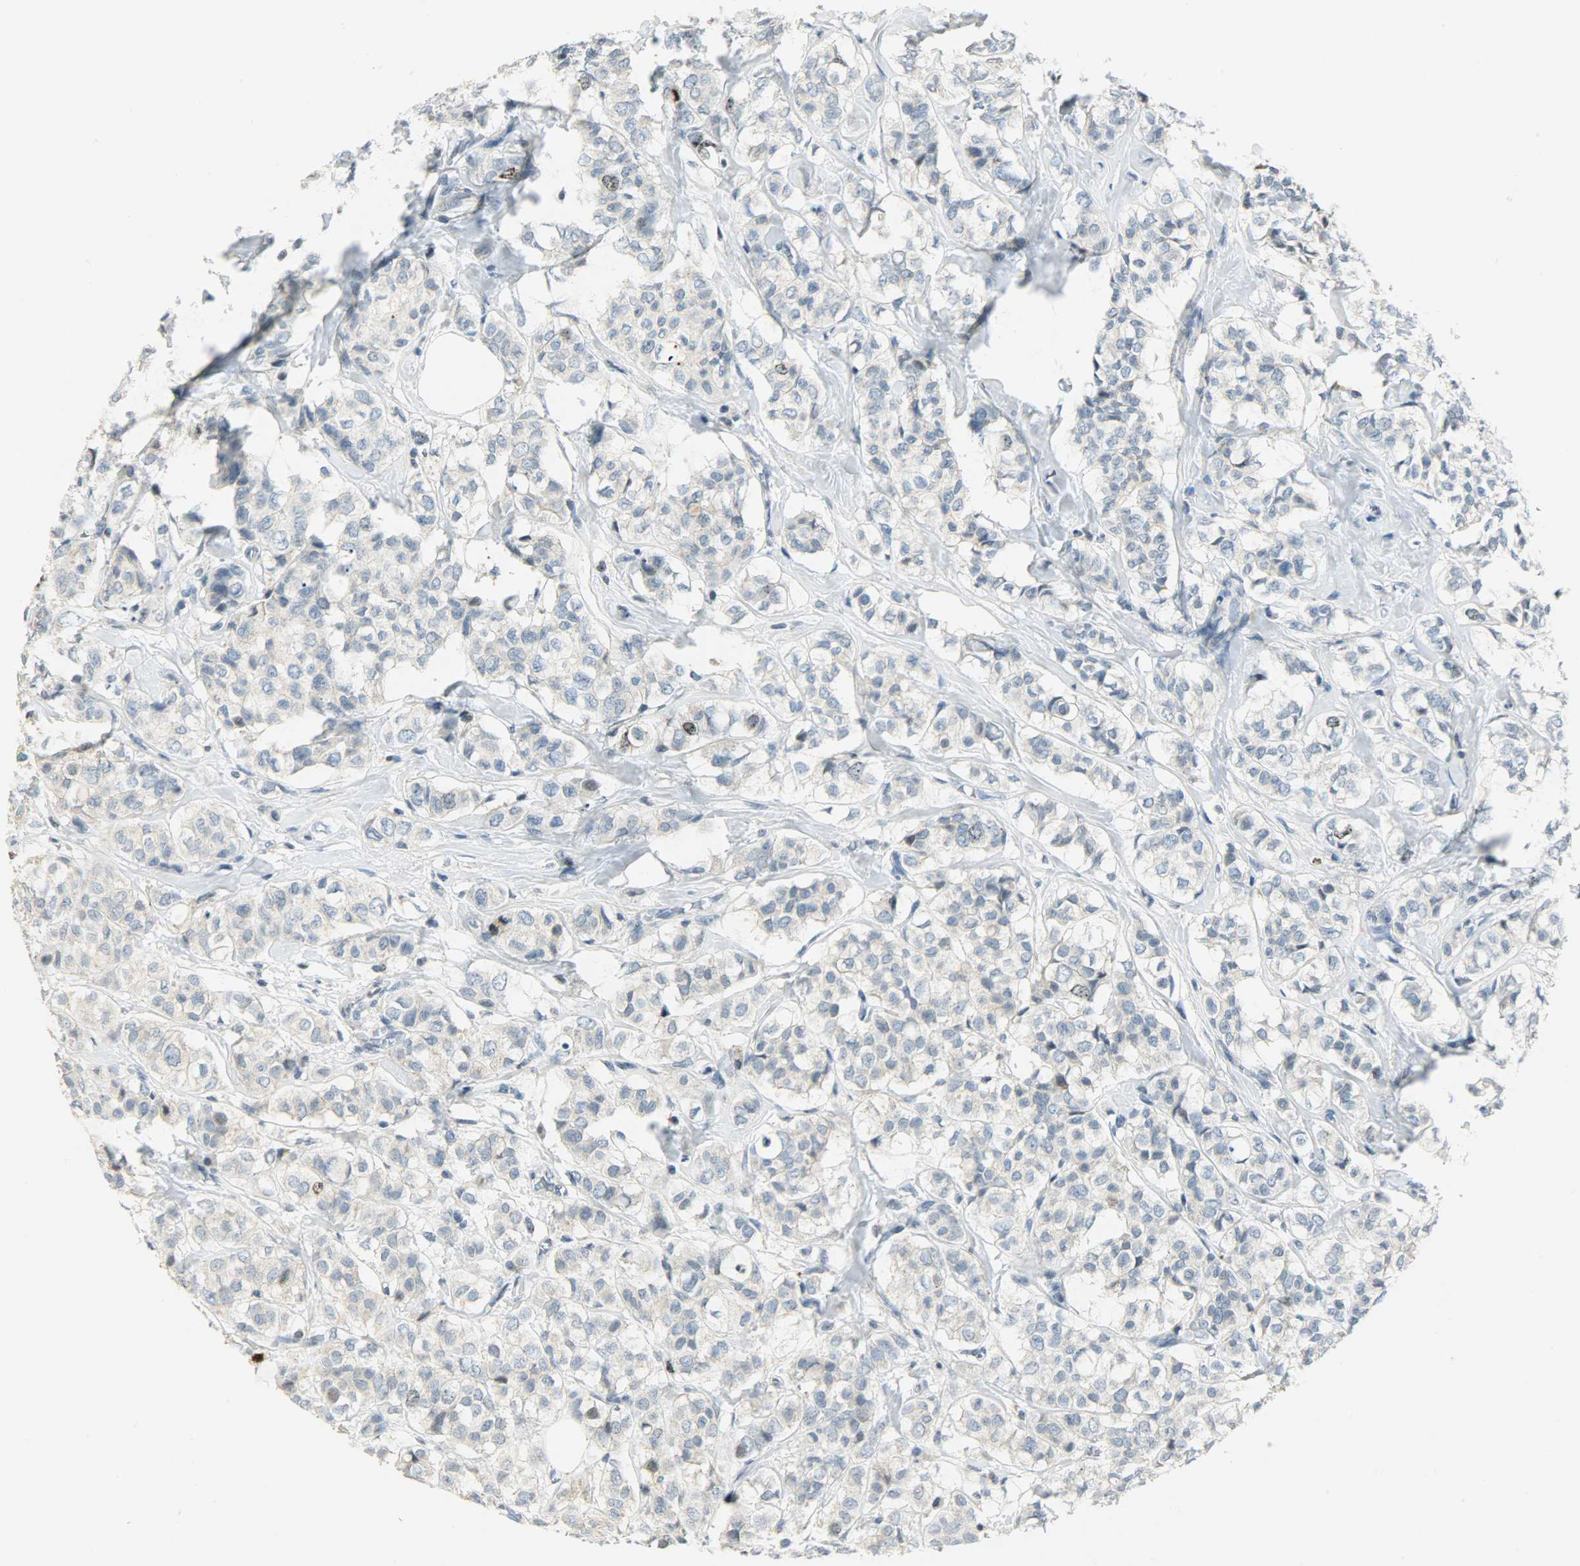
{"staining": {"intensity": "weak", "quantity": "<25%", "location": "nuclear"}, "tissue": "breast cancer", "cell_type": "Tumor cells", "image_type": "cancer", "snomed": [{"axis": "morphology", "description": "Lobular carcinoma"}, {"axis": "topography", "description": "Breast"}], "caption": "A micrograph of human breast lobular carcinoma is negative for staining in tumor cells. (Stains: DAB (3,3'-diaminobenzidine) immunohistochemistry with hematoxylin counter stain, Microscopy: brightfield microscopy at high magnification).", "gene": "AURKB", "patient": {"sex": "female", "age": 60}}